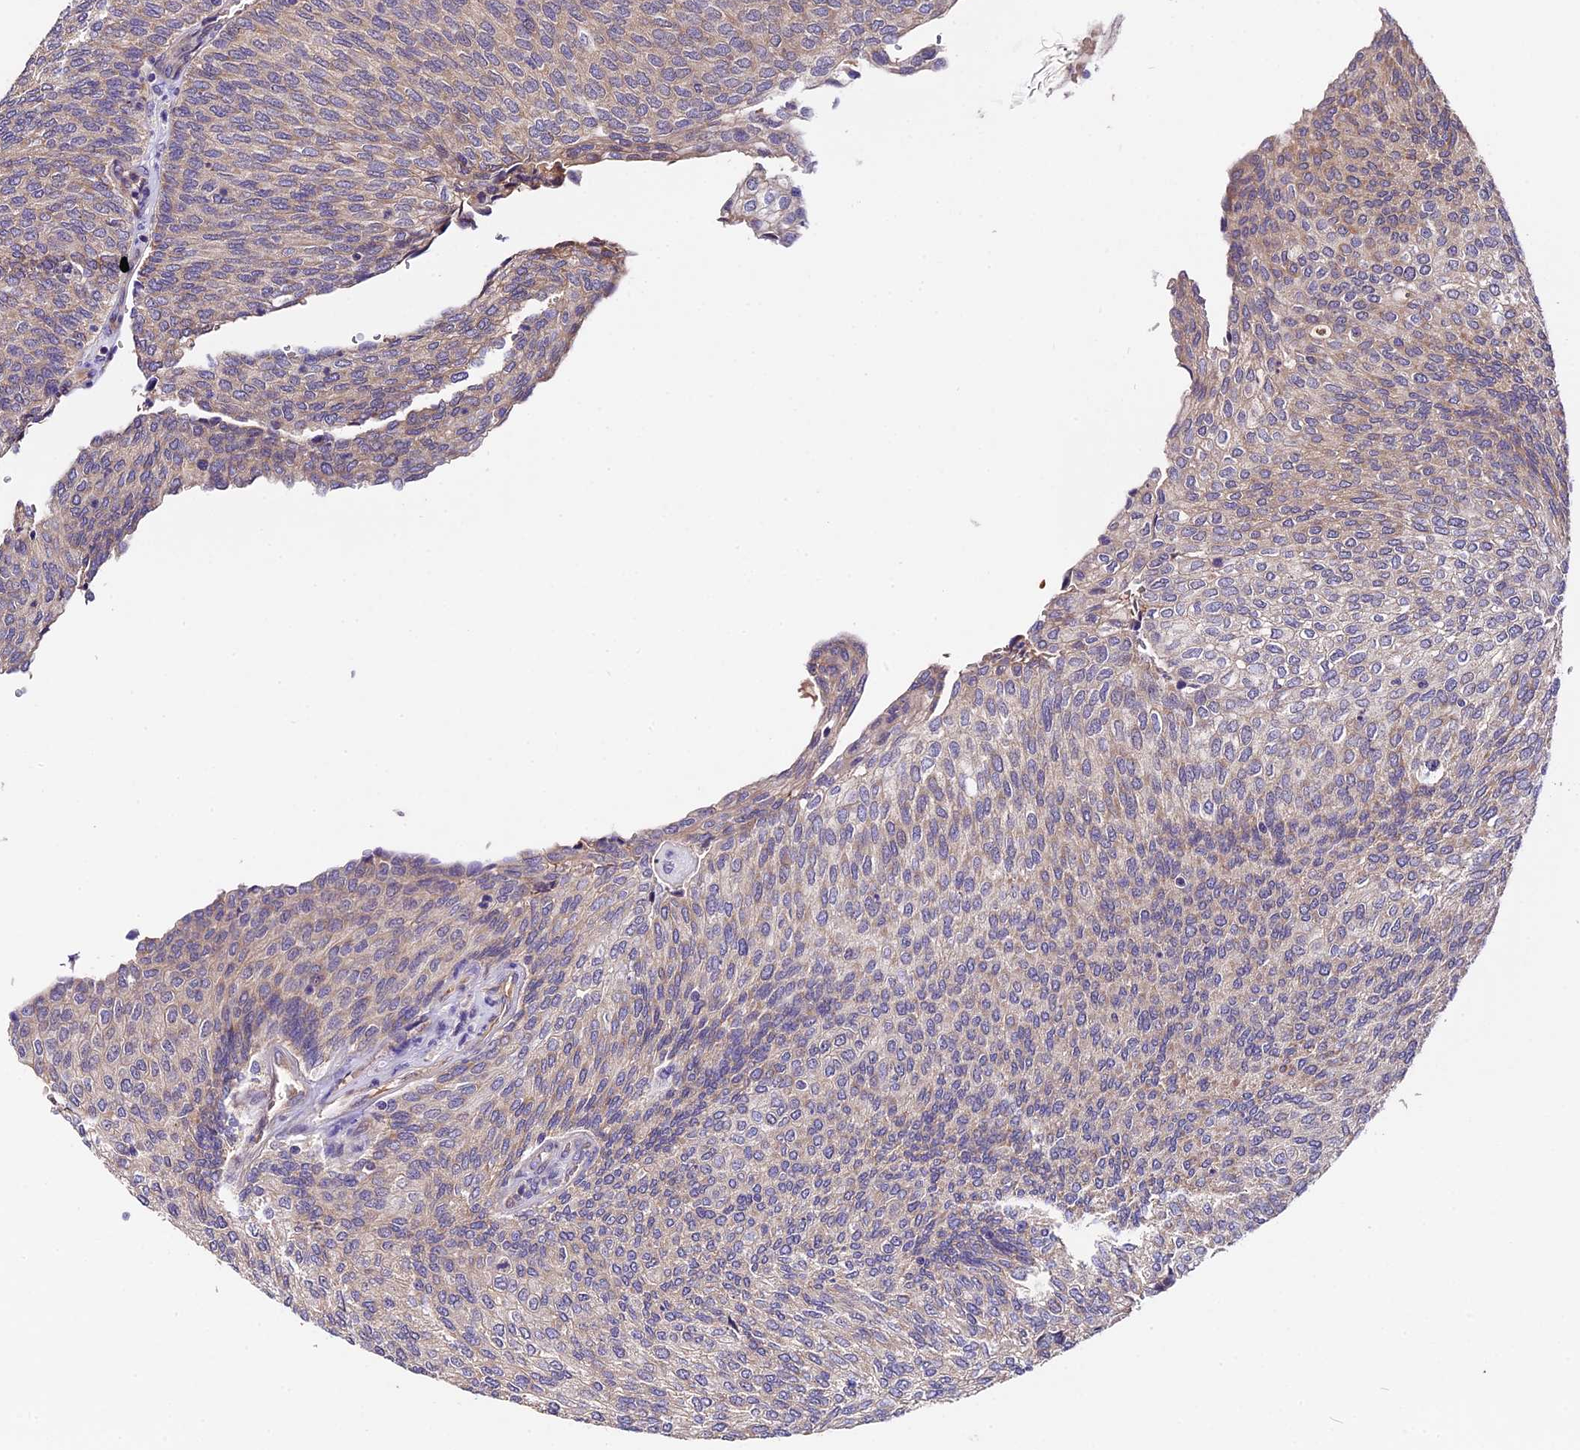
{"staining": {"intensity": "weak", "quantity": "<25%", "location": "cytoplasmic/membranous"}, "tissue": "urothelial cancer", "cell_type": "Tumor cells", "image_type": "cancer", "snomed": [{"axis": "morphology", "description": "Urothelial carcinoma, Low grade"}, {"axis": "topography", "description": "Urinary bladder"}], "caption": "Urothelial cancer was stained to show a protein in brown. There is no significant expression in tumor cells.", "gene": "TRMT1", "patient": {"sex": "female", "age": 79}}